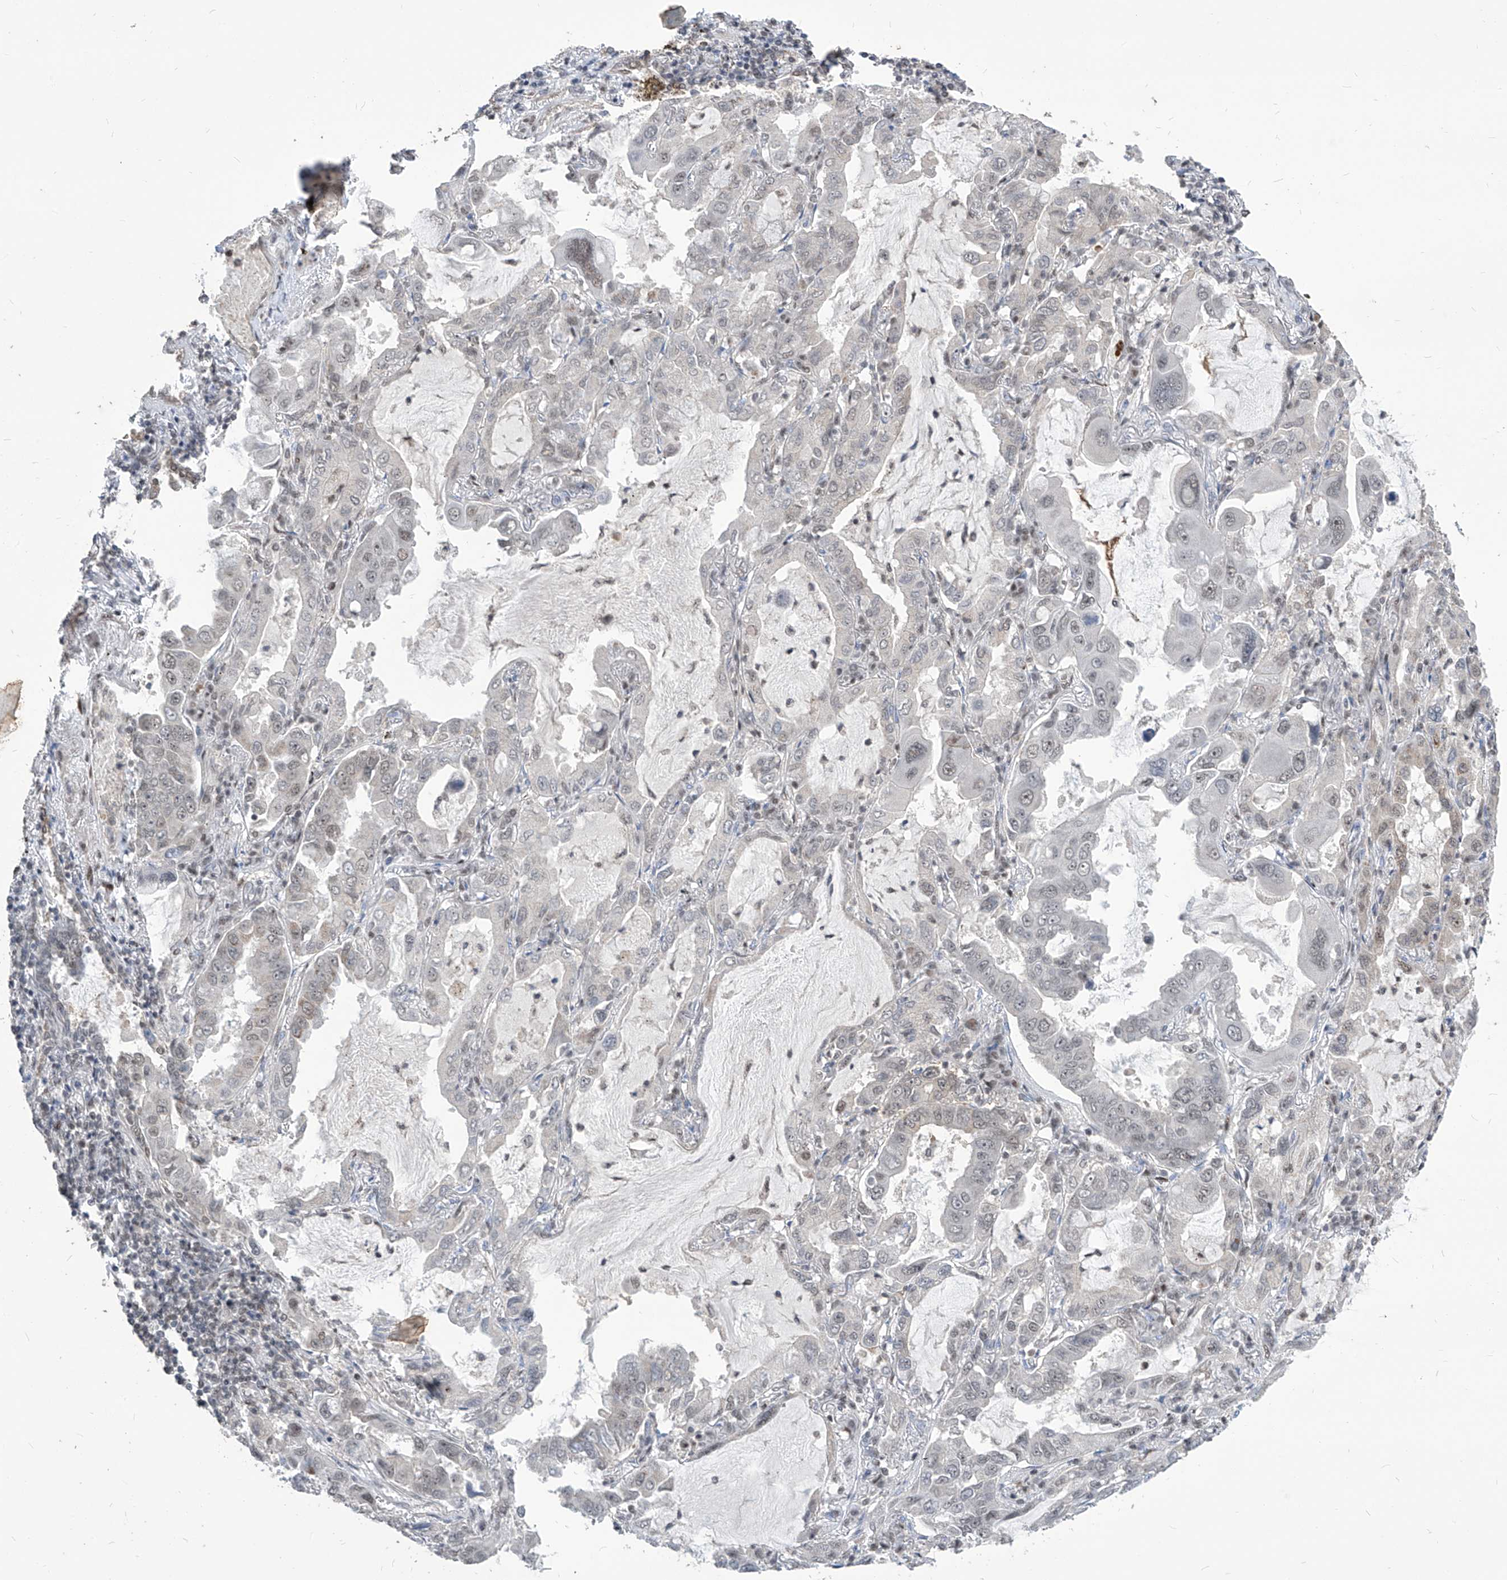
{"staining": {"intensity": "weak", "quantity": "<25%", "location": "nuclear"}, "tissue": "lung cancer", "cell_type": "Tumor cells", "image_type": "cancer", "snomed": [{"axis": "morphology", "description": "Adenocarcinoma, NOS"}, {"axis": "topography", "description": "Lung"}], "caption": "The histopathology image demonstrates no significant staining in tumor cells of adenocarcinoma (lung). The staining is performed using DAB (3,3'-diaminobenzidine) brown chromogen with nuclei counter-stained in using hematoxylin.", "gene": "IRF2", "patient": {"sex": "male", "age": 64}}